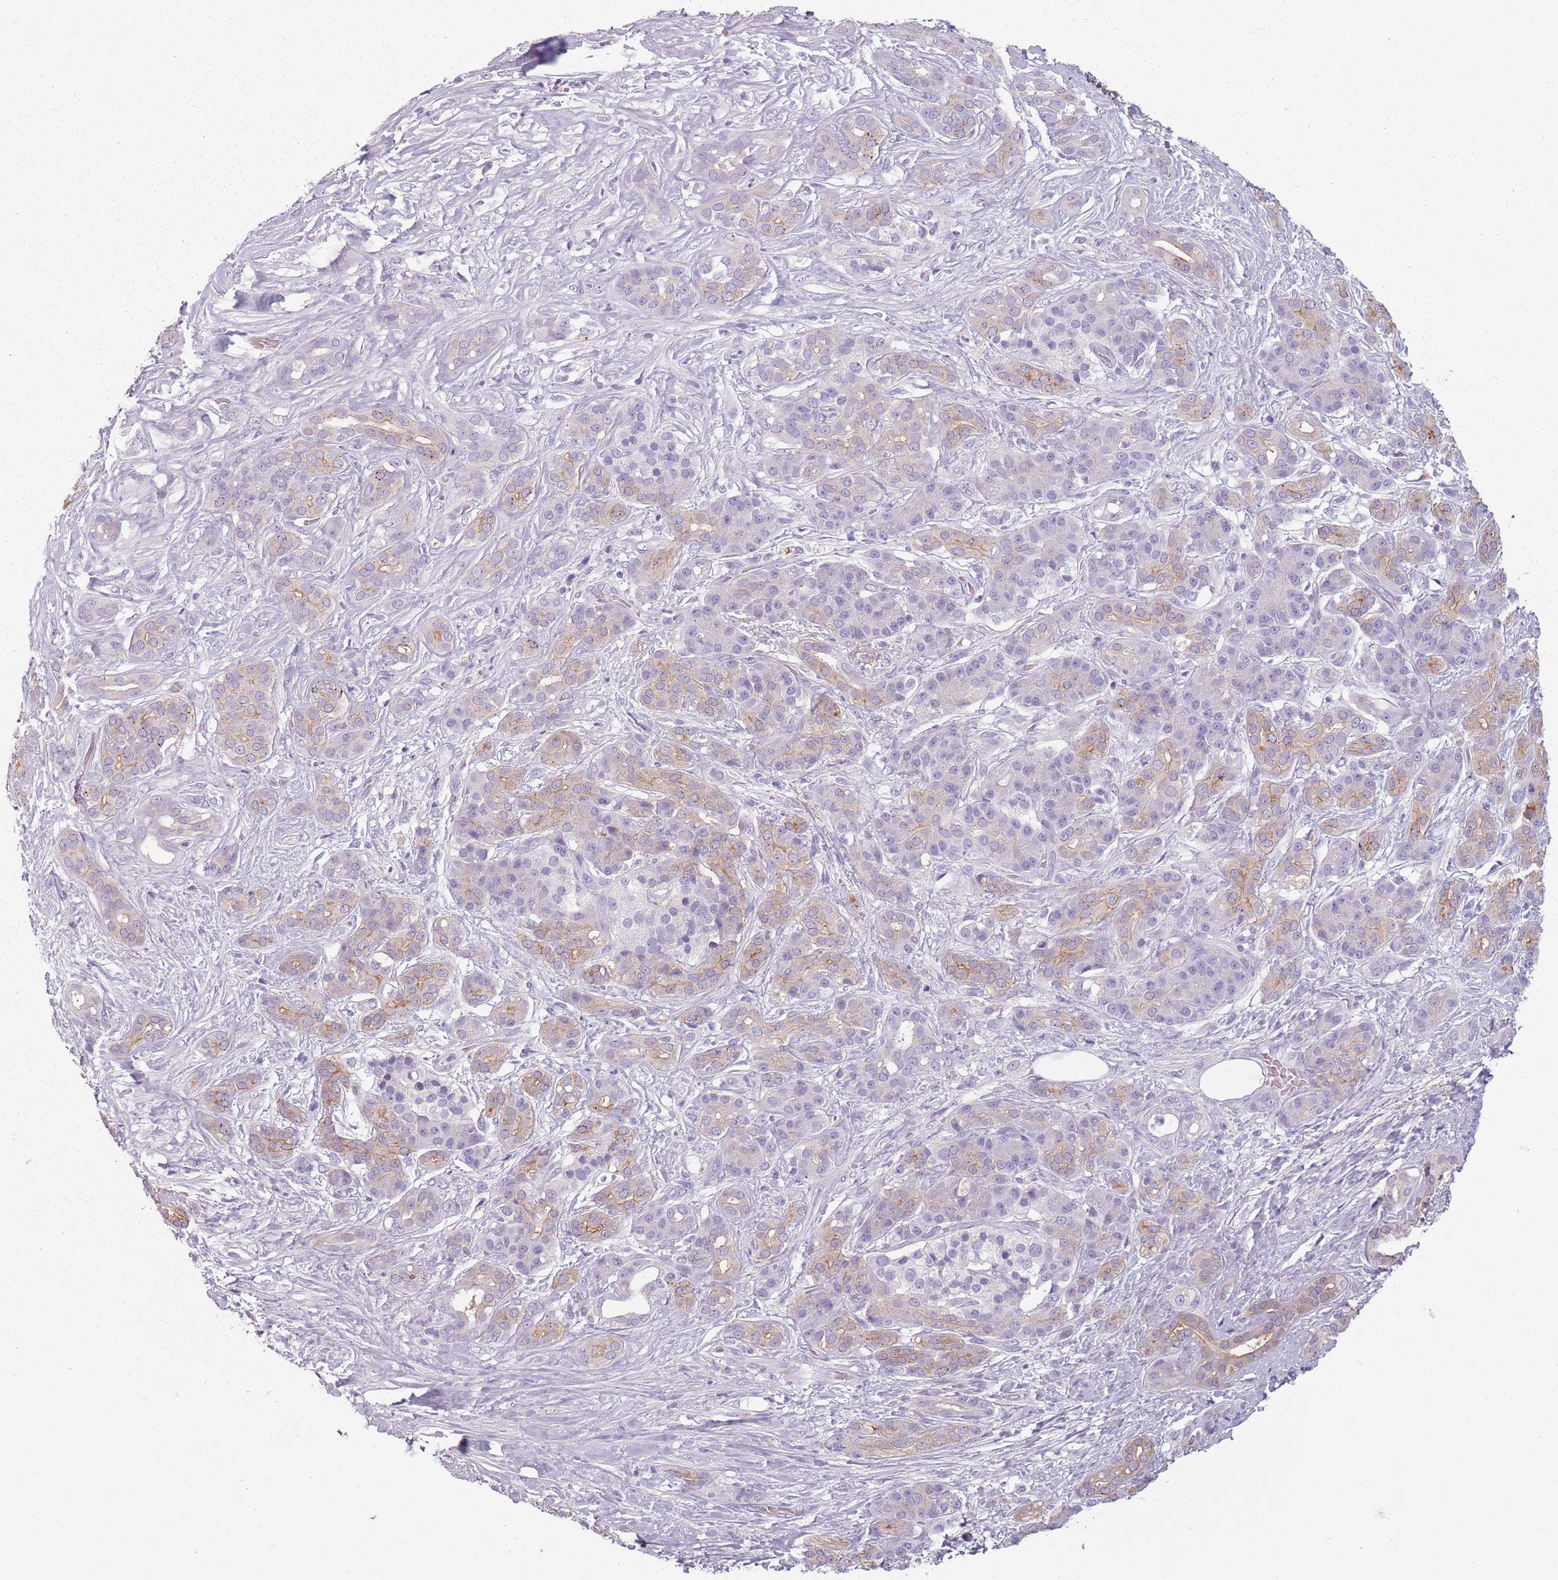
{"staining": {"intensity": "moderate", "quantity": "<25%", "location": "cytoplasmic/membranous"}, "tissue": "pancreatic cancer", "cell_type": "Tumor cells", "image_type": "cancer", "snomed": [{"axis": "morphology", "description": "Adenocarcinoma, NOS"}, {"axis": "topography", "description": "Pancreas"}], "caption": "The photomicrograph exhibits staining of pancreatic cancer (adenocarcinoma), revealing moderate cytoplasmic/membranous protein staining (brown color) within tumor cells.", "gene": "MEGF8", "patient": {"sex": "male", "age": 57}}